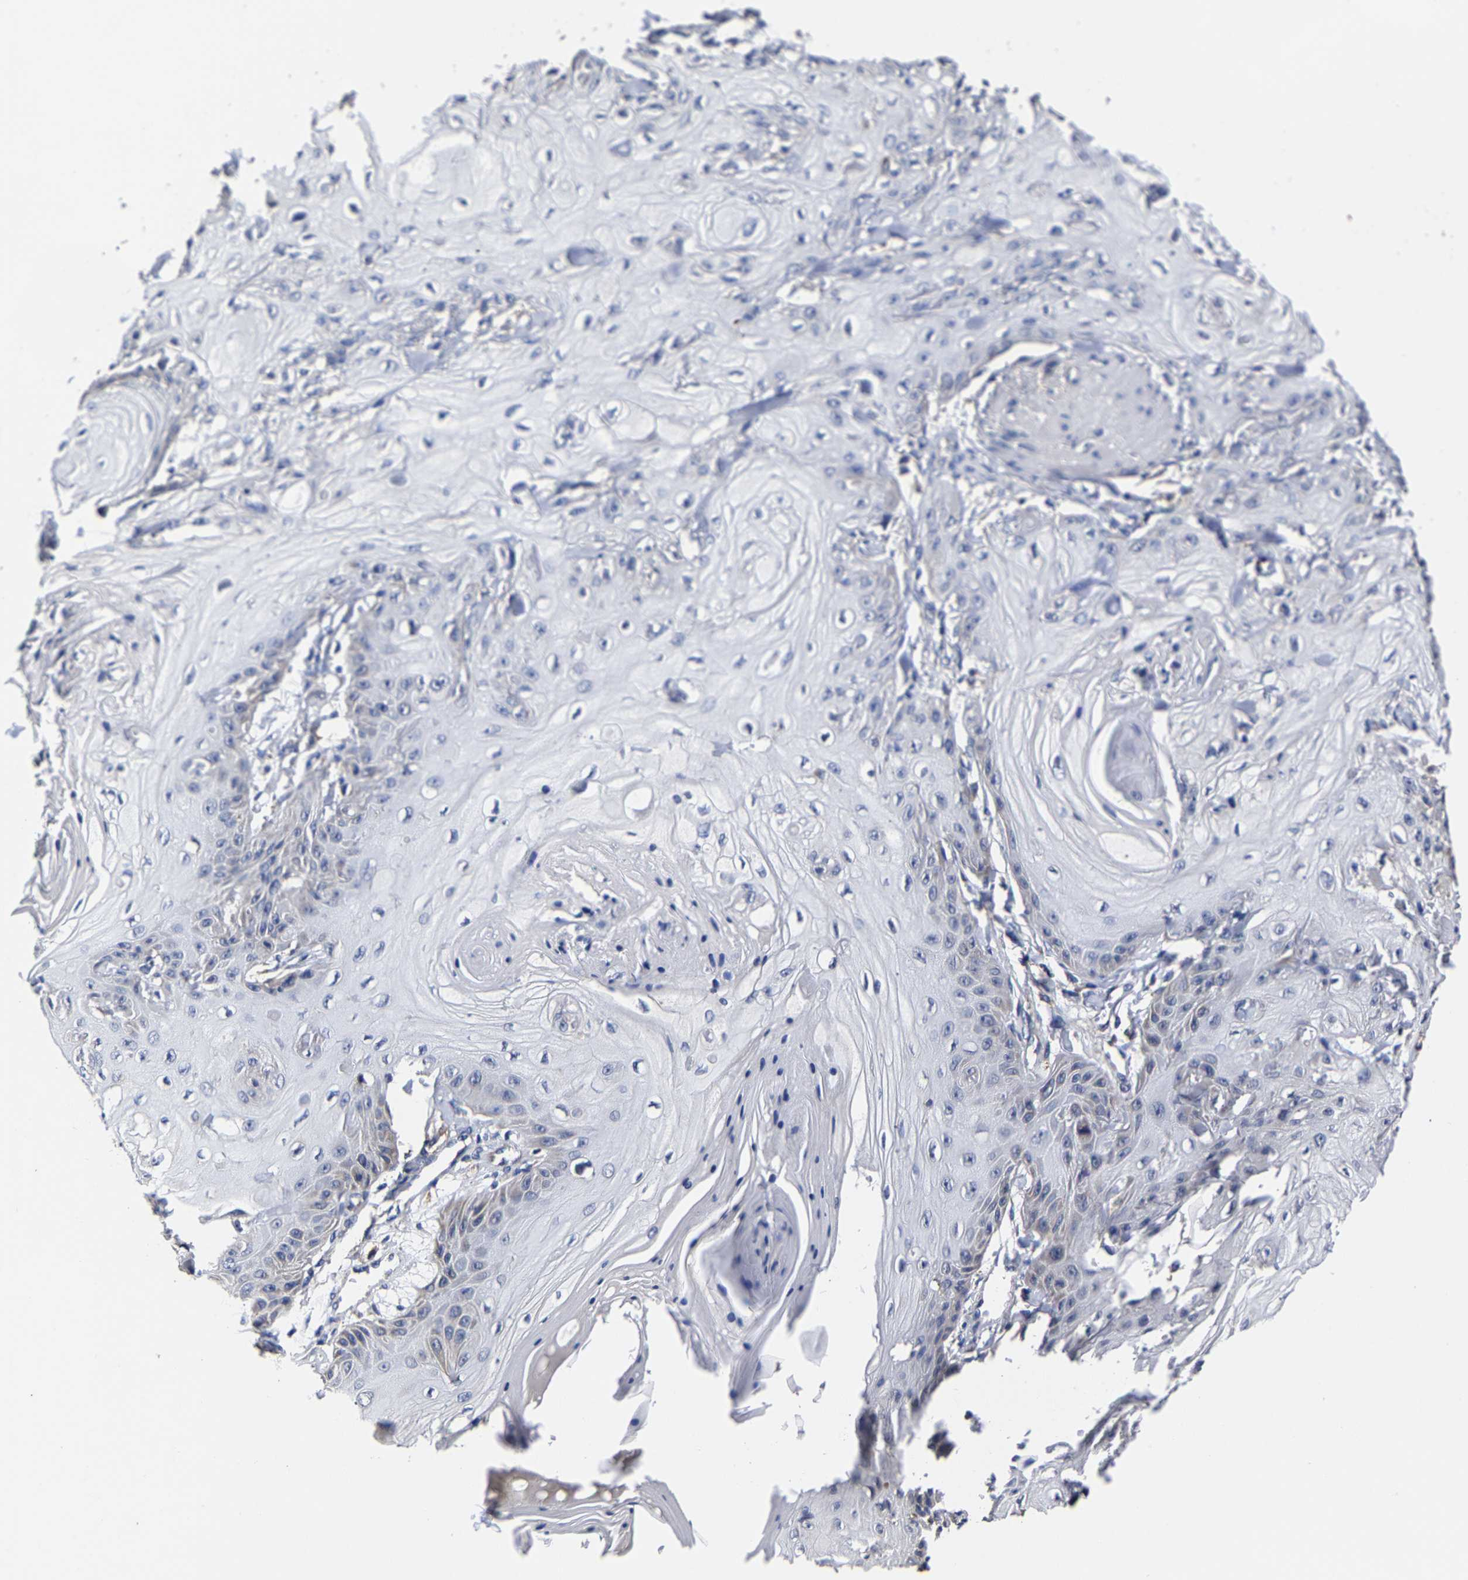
{"staining": {"intensity": "negative", "quantity": "none", "location": "none"}, "tissue": "skin cancer", "cell_type": "Tumor cells", "image_type": "cancer", "snomed": [{"axis": "morphology", "description": "Squamous cell carcinoma, NOS"}, {"axis": "topography", "description": "Skin"}], "caption": "IHC histopathology image of human skin squamous cell carcinoma stained for a protein (brown), which demonstrates no staining in tumor cells. Brightfield microscopy of IHC stained with DAB (3,3'-diaminobenzidine) (brown) and hematoxylin (blue), captured at high magnification.", "gene": "AASS", "patient": {"sex": "male", "age": 74}}